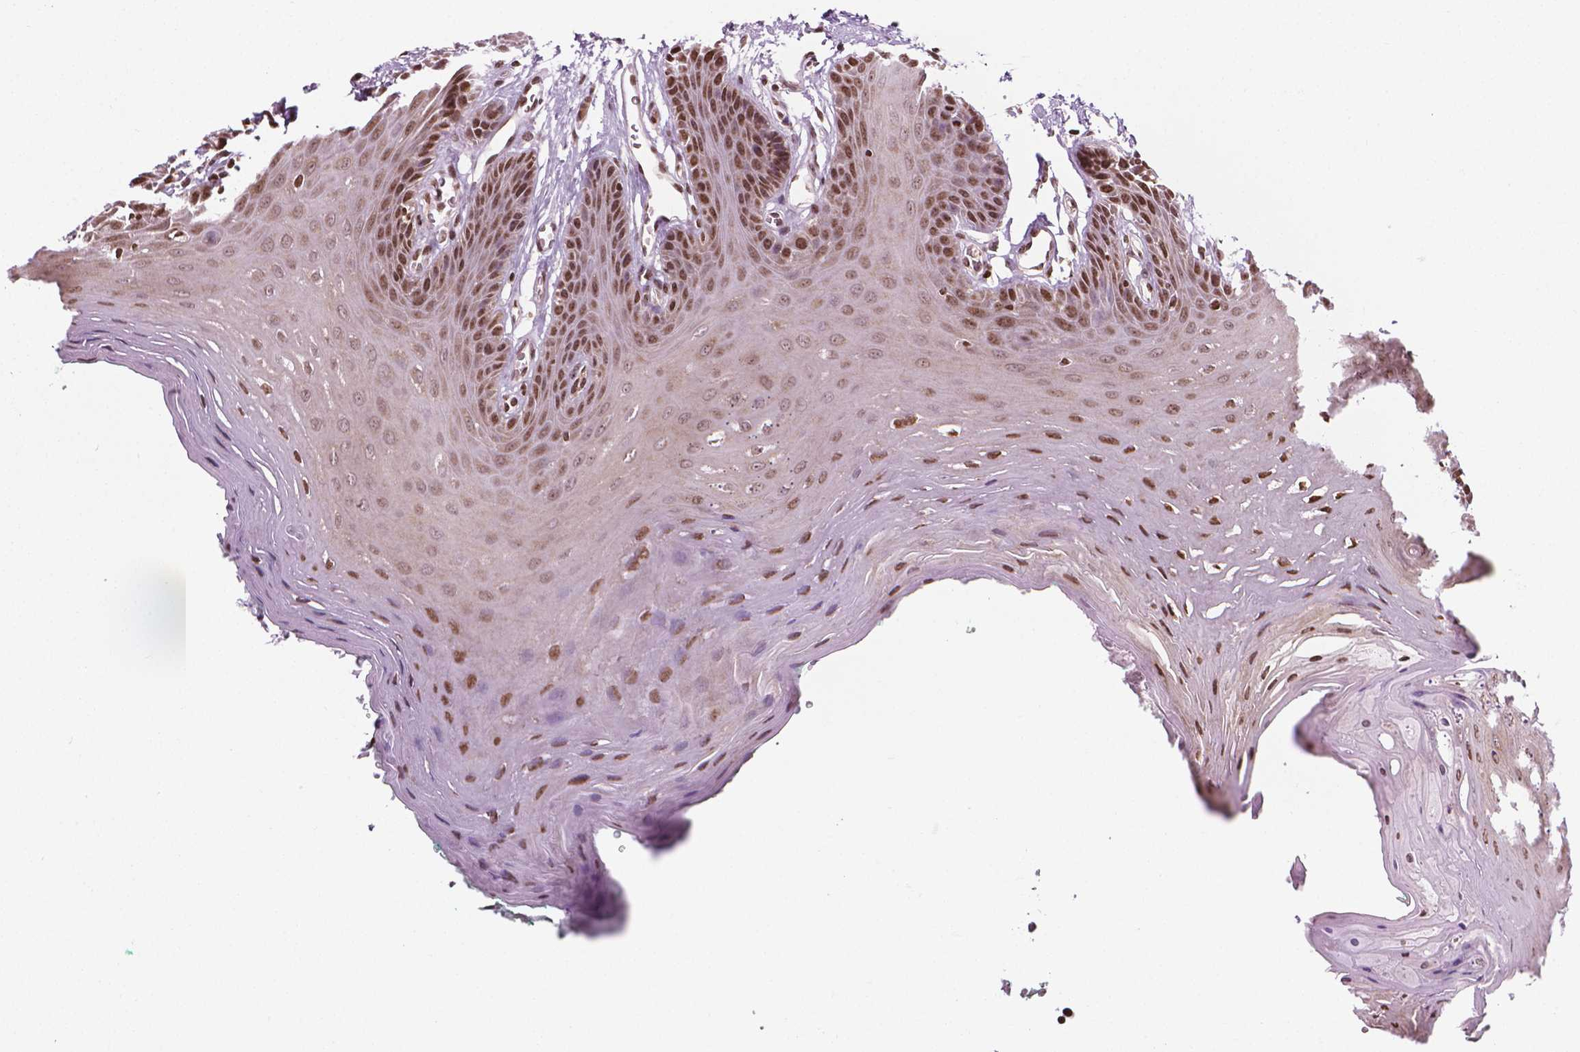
{"staining": {"intensity": "moderate", "quantity": ">75%", "location": "nuclear"}, "tissue": "oral mucosa", "cell_type": "Squamous epithelial cells", "image_type": "normal", "snomed": [{"axis": "morphology", "description": "Normal tissue, NOS"}, {"axis": "morphology", "description": "Squamous cell carcinoma, NOS"}, {"axis": "topography", "description": "Oral tissue"}, {"axis": "topography", "description": "Head-Neck"}], "caption": "IHC photomicrograph of normal oral mucosa: oral mucosa stained using immunohistochemistry shows medium levels of moderate protein expression localized specifically in the nuclear of squamous epithelial cells, appearing as a nuclear brown color.", "gene": "PIP4K2A", "patient": {"sex": "female", "age": 50}}